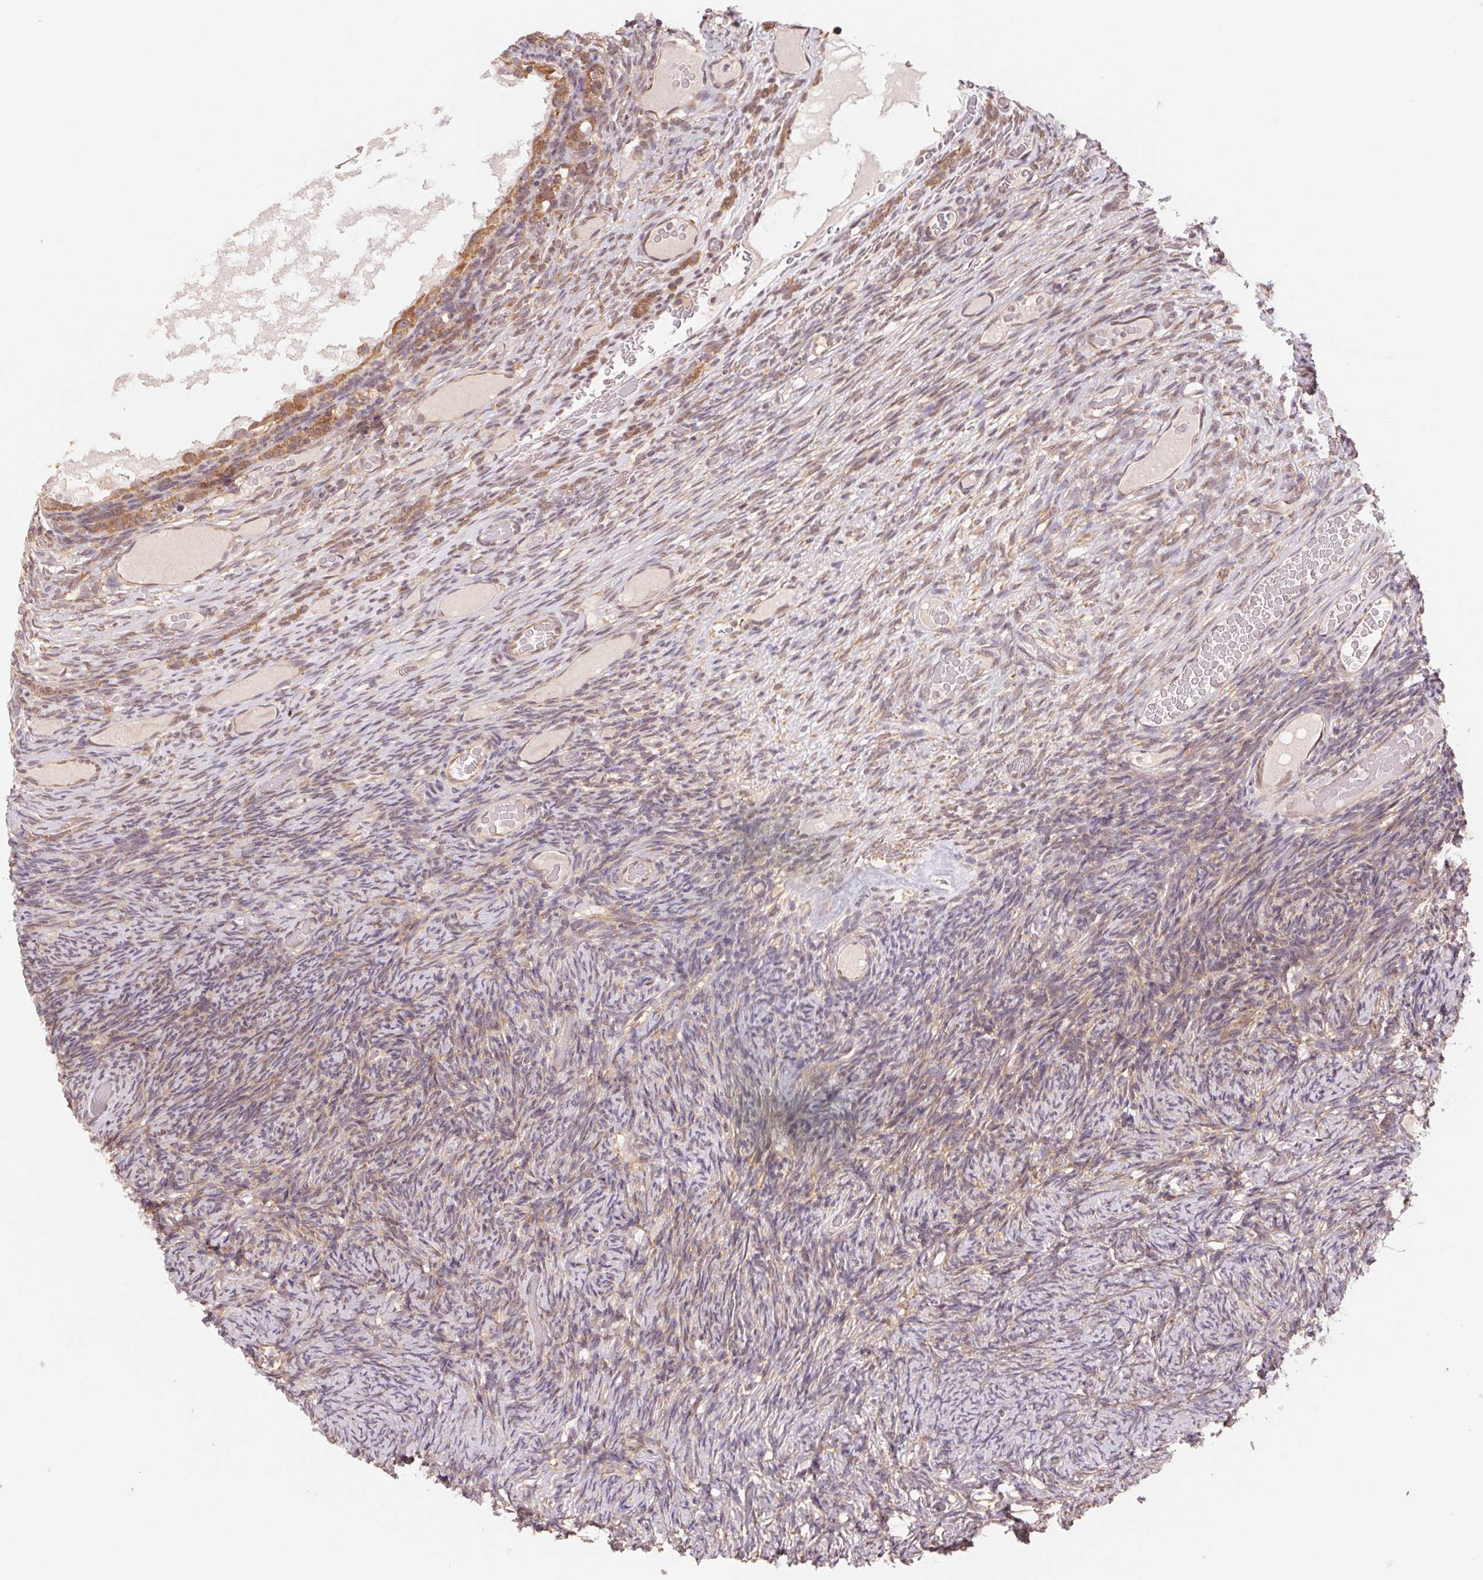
{"staining": {"intensity": "weak", "quantity": ">75%", "location": "cytoplasmic/membranous"}, "tissue": "ovary", "cell_type": "Ovarian stroma cells", "image_type": "normal", "snomed": [{"axis": "morphology", "description": "Normal tissue, NOS"}, {"axis": "topography", "description": "Ovary"}], "caption": "Benign ovary displays weak cytoplasmic/membranous positivity in about >75% of ovarian stroma cells The protein of interest is stained brown, and the nuclei are stained in blue (DAB IHC with brightfield microscopy, high magnification)..", "gene": "RPL27A", "patient": {"sex": "female", "age": 34}}